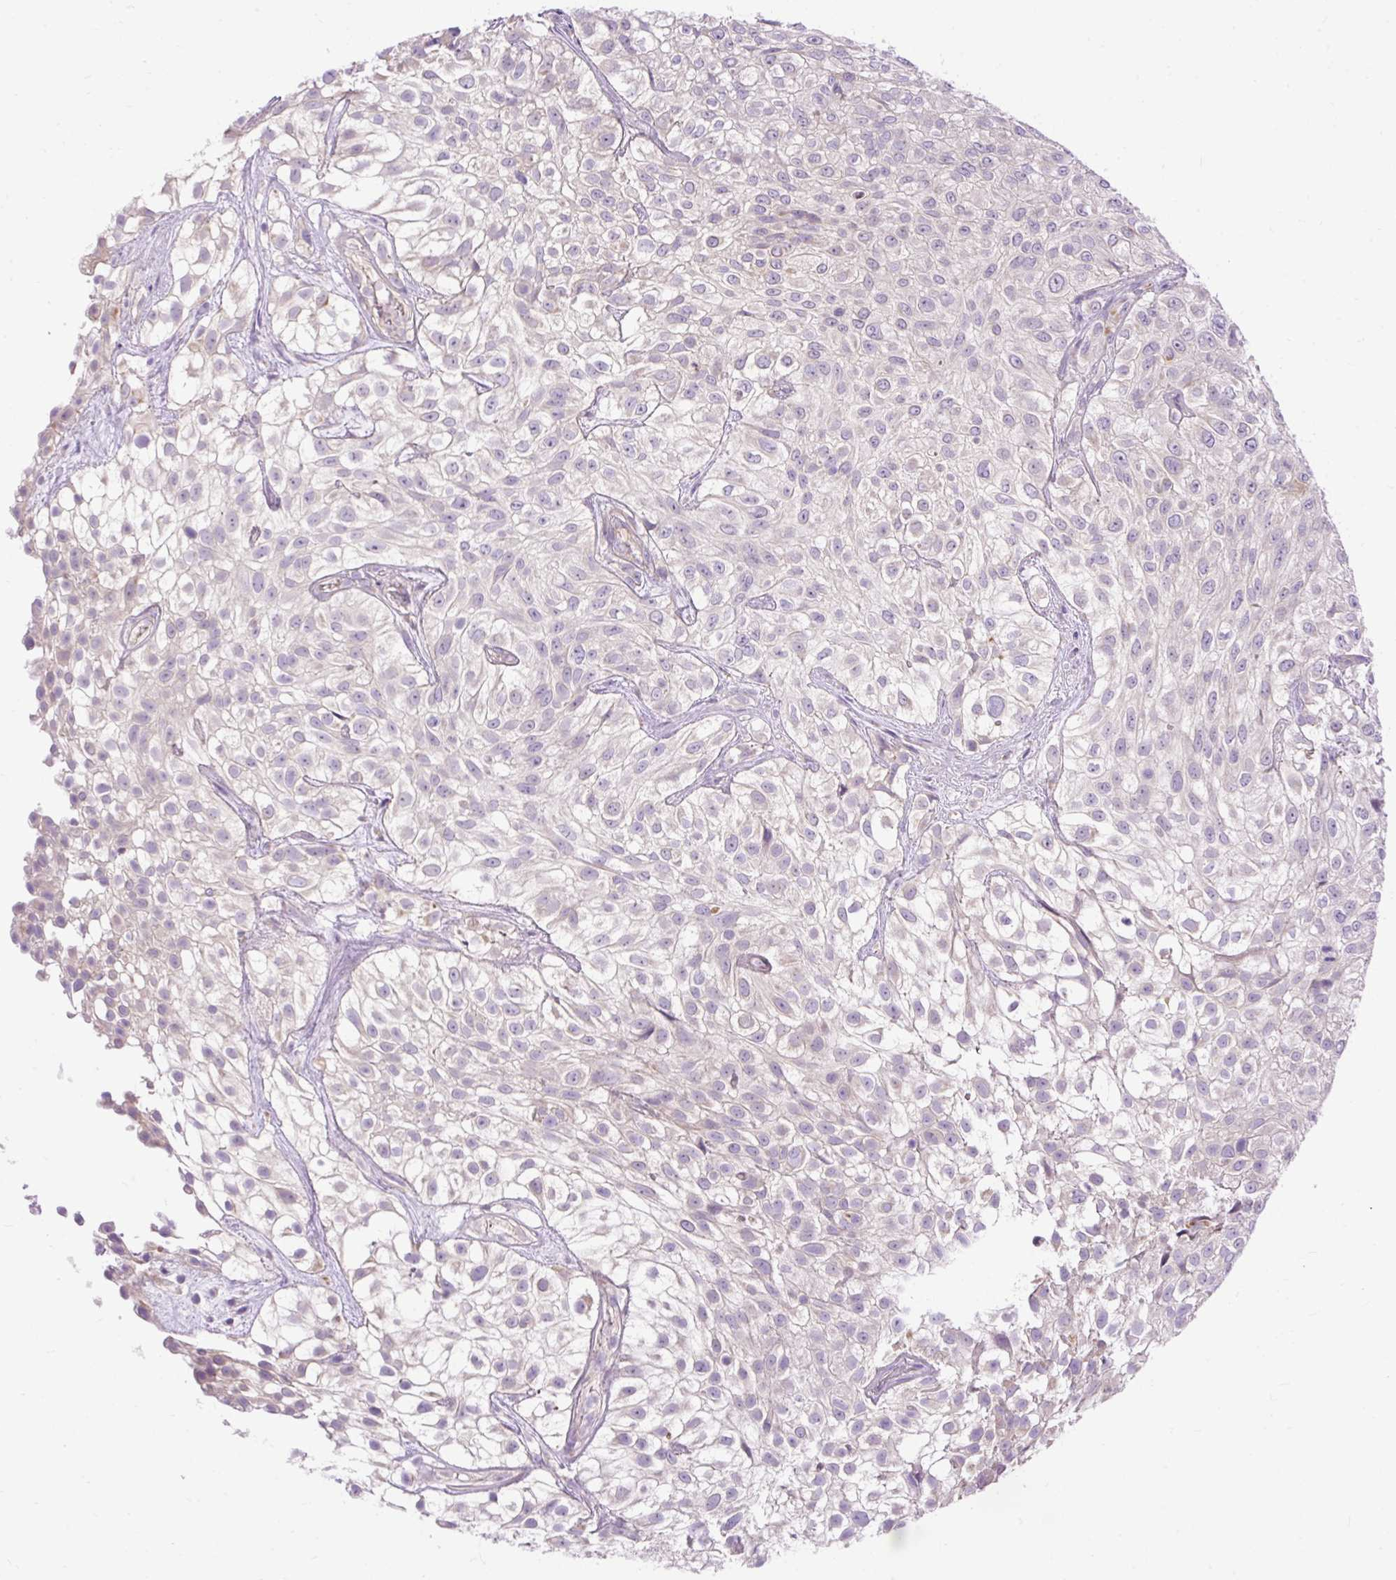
{"staining": {"intensity": "negative", "quantity": "none", "location": "none"}, "tissue": "urothelial cancer", "cell_type": "Tumor cells", "image_type": "cancer", "snomed": [{"axis": "morphology", "description": "Urothelial carcinoma, High grade"}, {"axis": "topography", "description": "Urinary bladder"}], "caption": "Photomicrograph shows no significant protein staining in tumor cells of urothelial cancer.", "gene": "HEXB", "patient": {"sex": "male", "age": 56}}